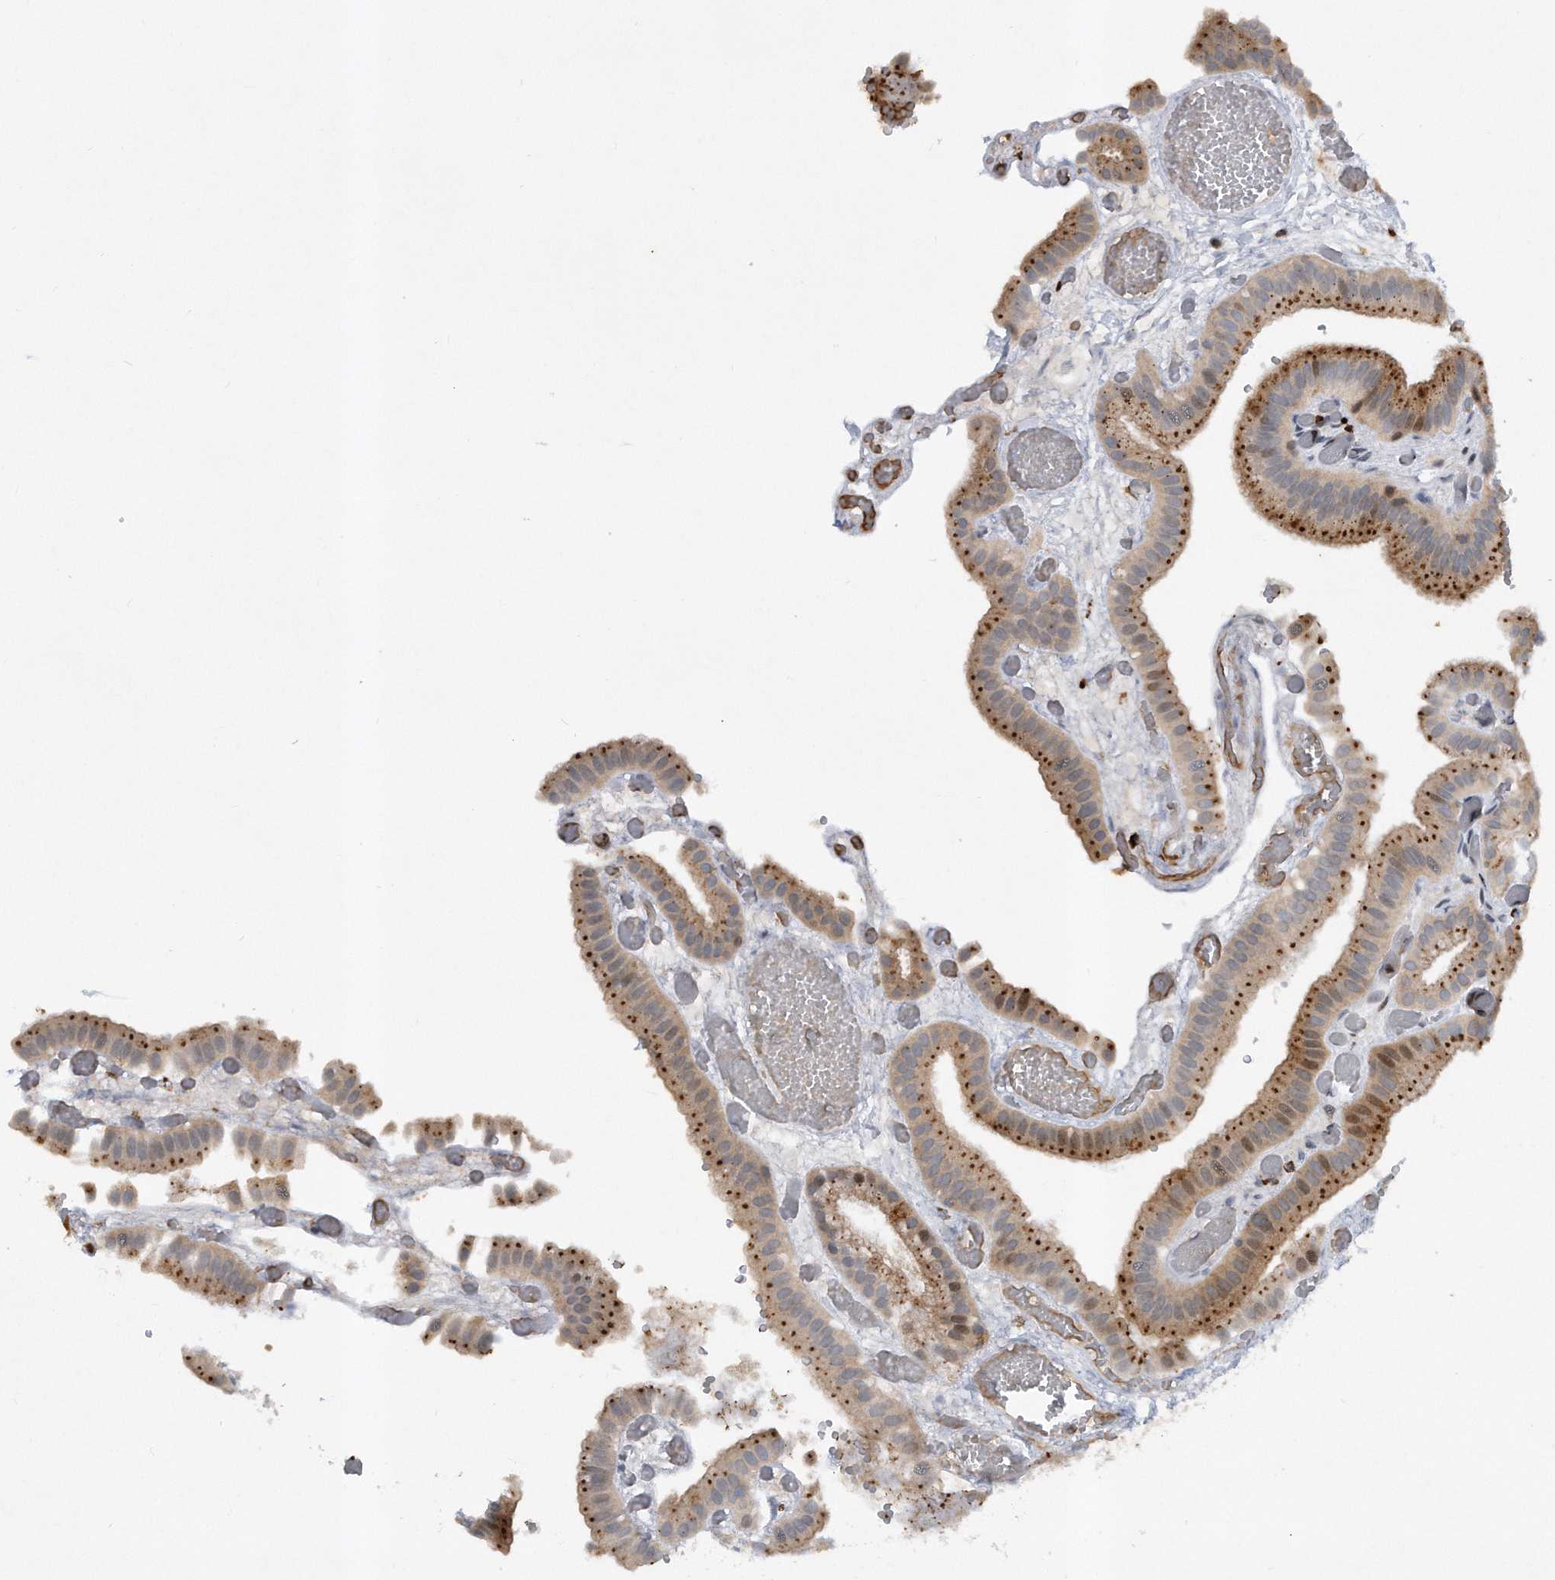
{"staining": {"intensity": "strong", "quantity": ">75%", "location": "cytoplasmic/membranous"}, "tissue": "gallbladder", "cell_type": "Glandular cells", "image_type": "normal", "snomed": [{"axis": "morphology", "description": "Normal tissue, NOS"}, {"axis": "topography", "description": "Gallbladder"}], "caption": "Immunohistochemical staining of benign gallbladder demonstrates strong cytoplasmic/membranous protein positivity in approximately >75% of glandular cells.", "gene": "PGBD2", "patient": {"sex": "female", "age": 64}}